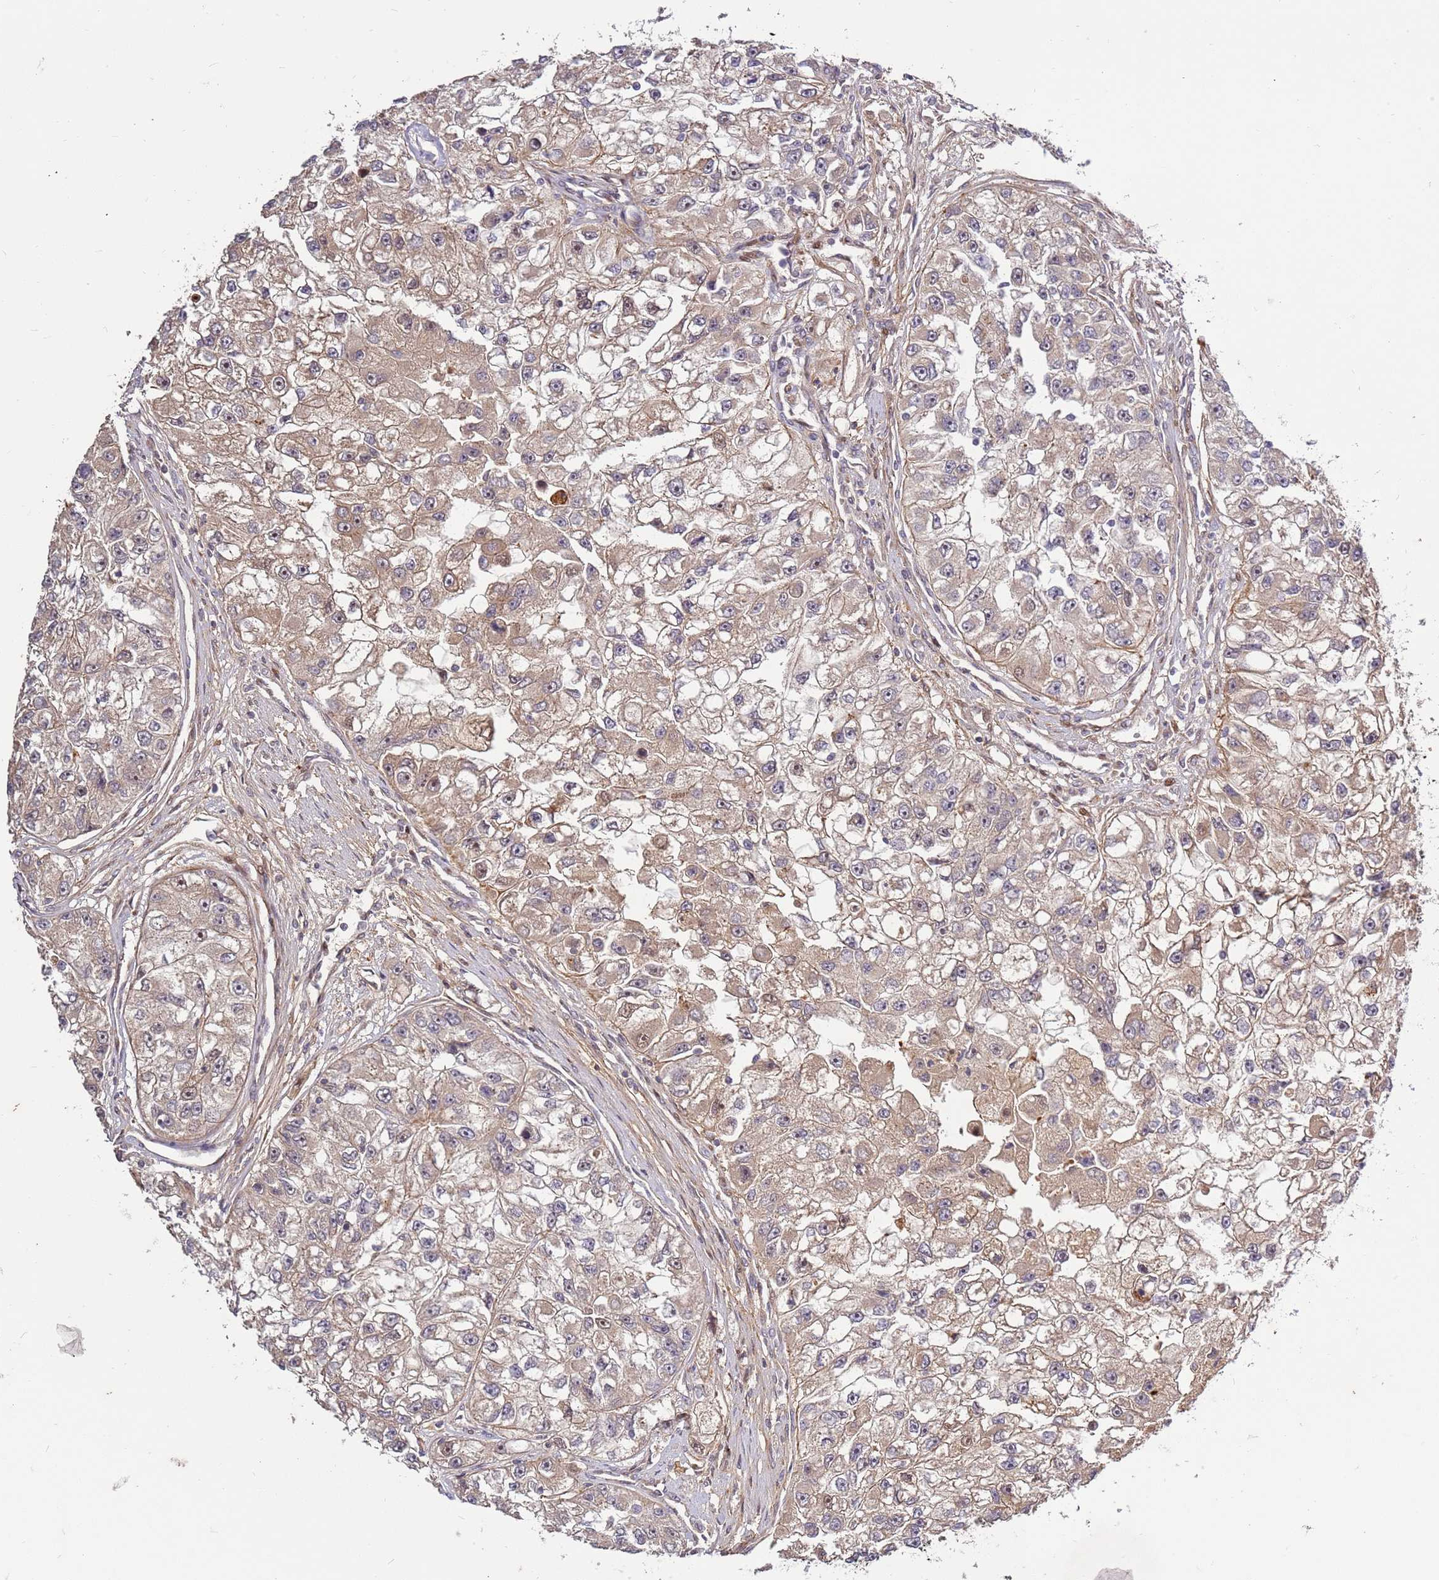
{"staining": {"intensity": "weak", "quantity": "25%-75%", "location": "cytoplasmic/membranous"}, "tissue": "renal cancer", "cell_type": "Tumor cells", "image_type": "cancer", "snomed": [{"axis": "morphology", "description": "Adenocarcinoma, NOS"}, {"axis": "topography", "description": "Kidney"}], "caption": "Human renal adenocarcinoma stained for a protein (brown) demonstrates weak cytoplasmic/membranous positive positivity in about 25%-75% of tumor cells.", "gene": "RHBDL1", "patient": {"sex": "male", "age": 63}}